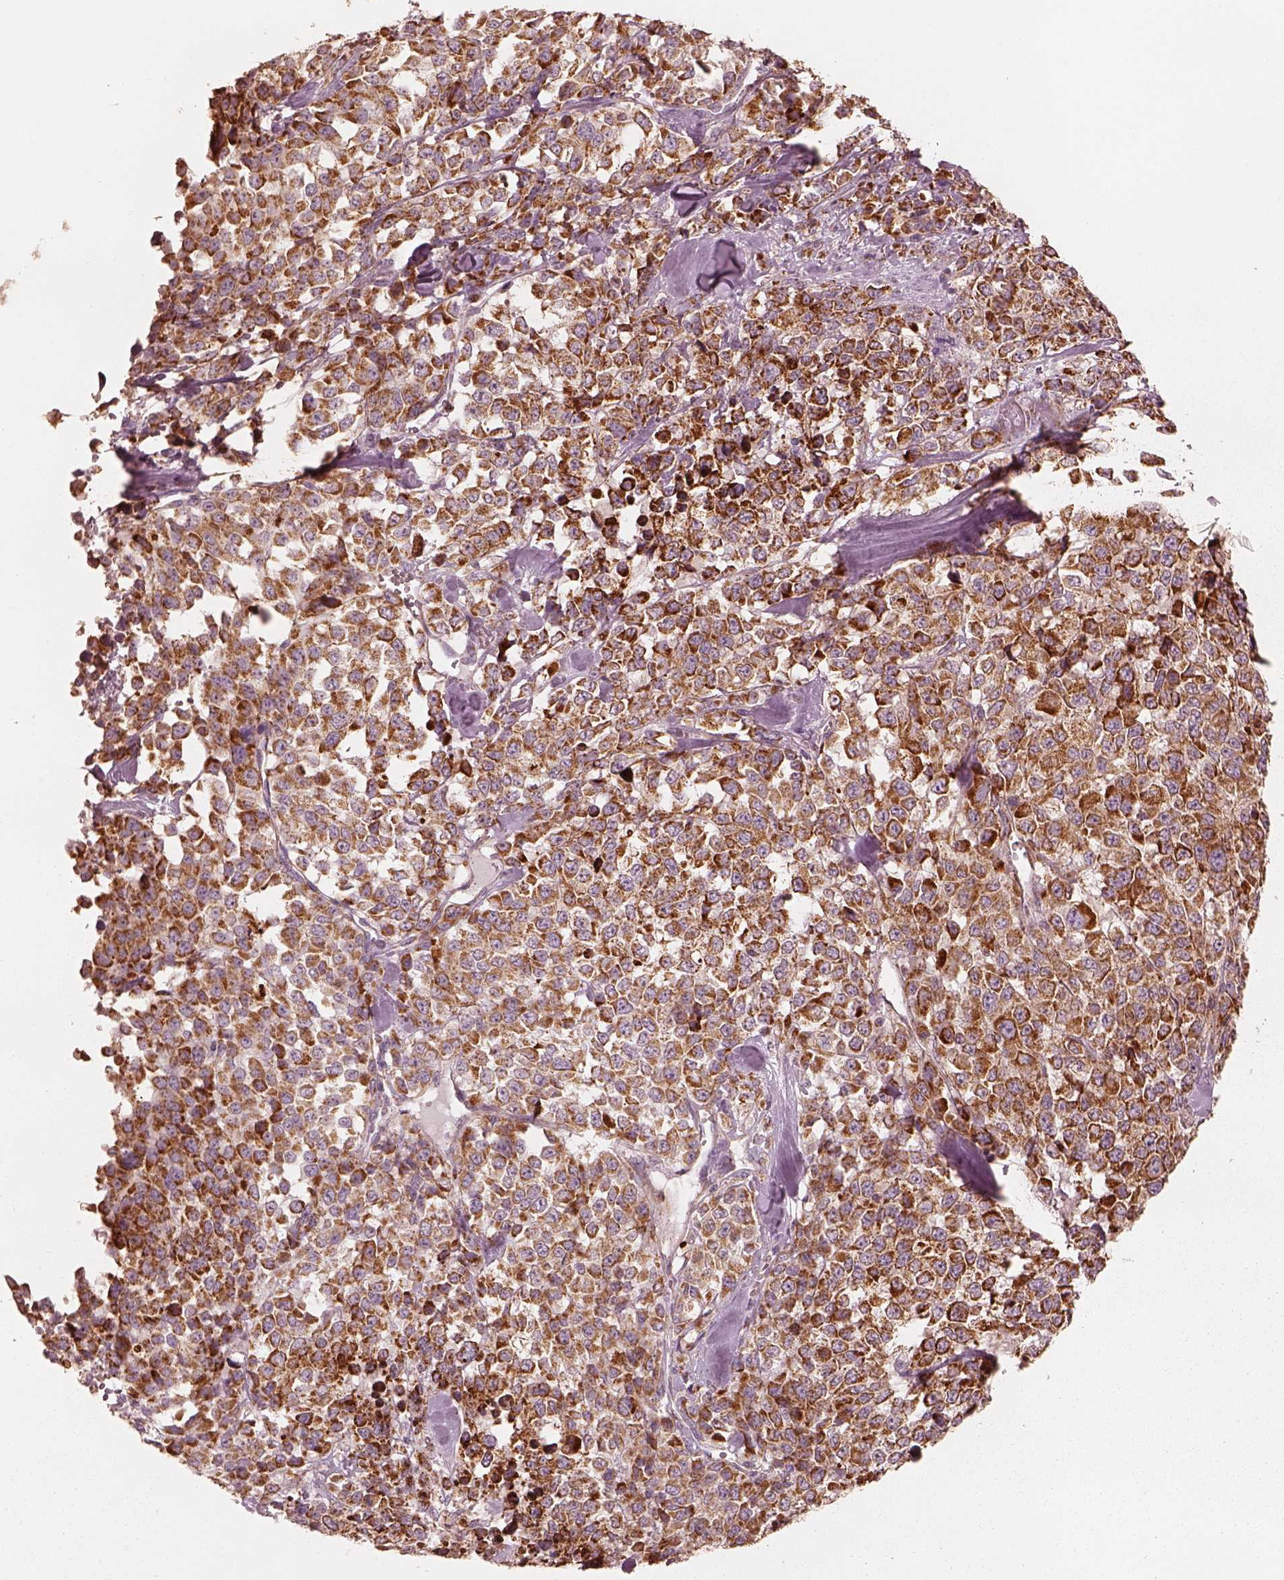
{"staining": {"intensity": "strong", "quantity": ">75%", "location": "cytoplasmic/membranous"}, "tissue": "melanoma", "cell_type": "Tumor cells", "image_type": "cancer", "snomed": [{"axis": "morphology", "description": "Malignant melanoma, Metastatic site"}, {"axis": "topography", "description": "Skin"}], "caption": "Protein expression analysis of malignant melanoma (metastatic site) shows strong cytoplasmic/membranous positivity in approximately >75% of tumor cells.", "gene": "ENTPD6", "patient": {"sex": "male", "age": 84}}